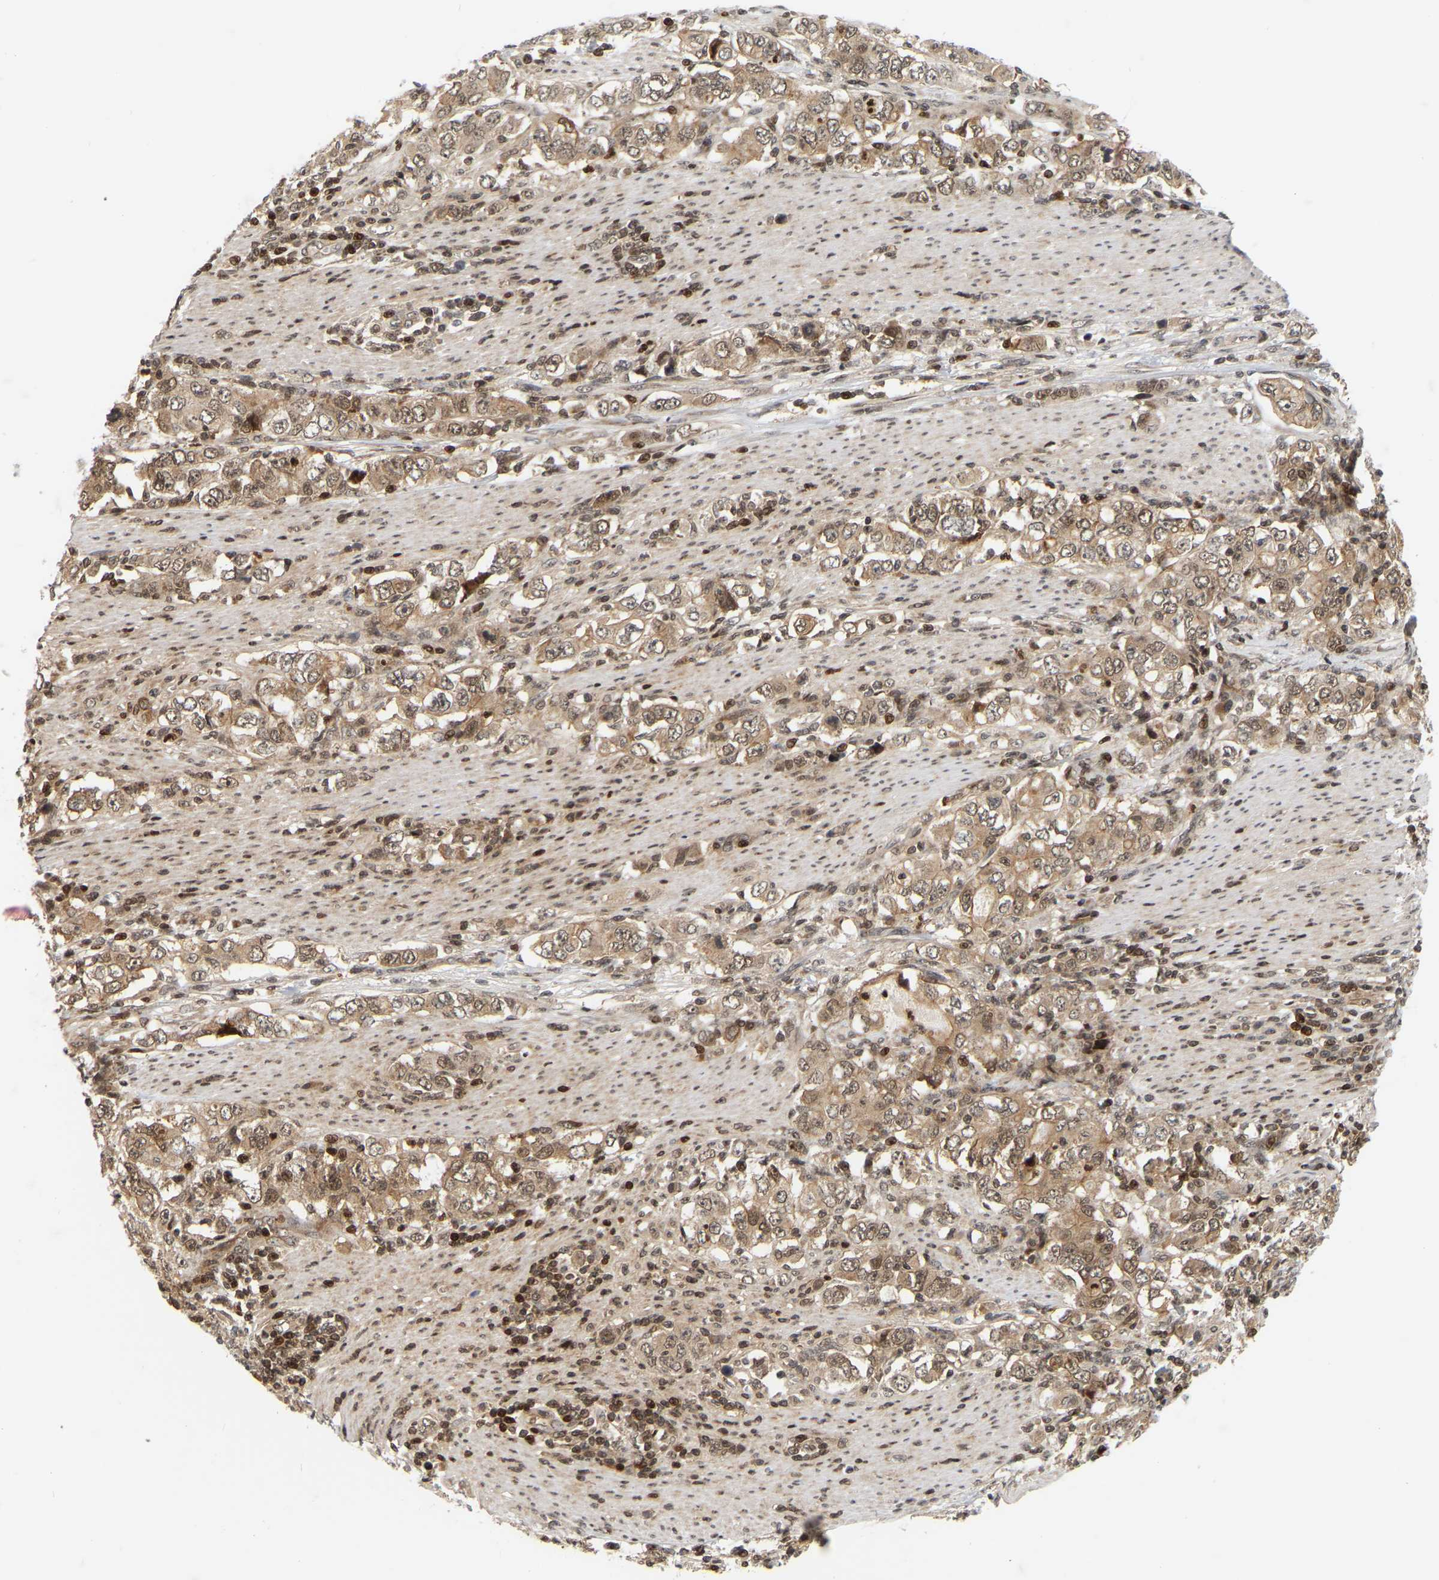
{"staining": {"intensity": "moderate", "quantity": ">75%", "location": "cytoplasmic/membranous,nuclear"}, "tissue": "stomach cancer", "cell_type": "Tumor cells", "image_type": "cancer", "snomed": [{"axis": "morphology", "description": "Adenocarcinoma, NOS"}, {"axis": "topography", "description": "Stomach, lower"}], "caption": "Stomach cancer stained for a protein shows moderate cytoplasmic/membranous and nuclear positivity in tumor cells. The protein is stained brown, and the nuclei are stained in blue (DAB (3,3'-diaminobenzidine) IHC with brightfield microscopy, high magnification).", "gene": "NFE2L2", "patient": {"sex": "female", "age": 72}}